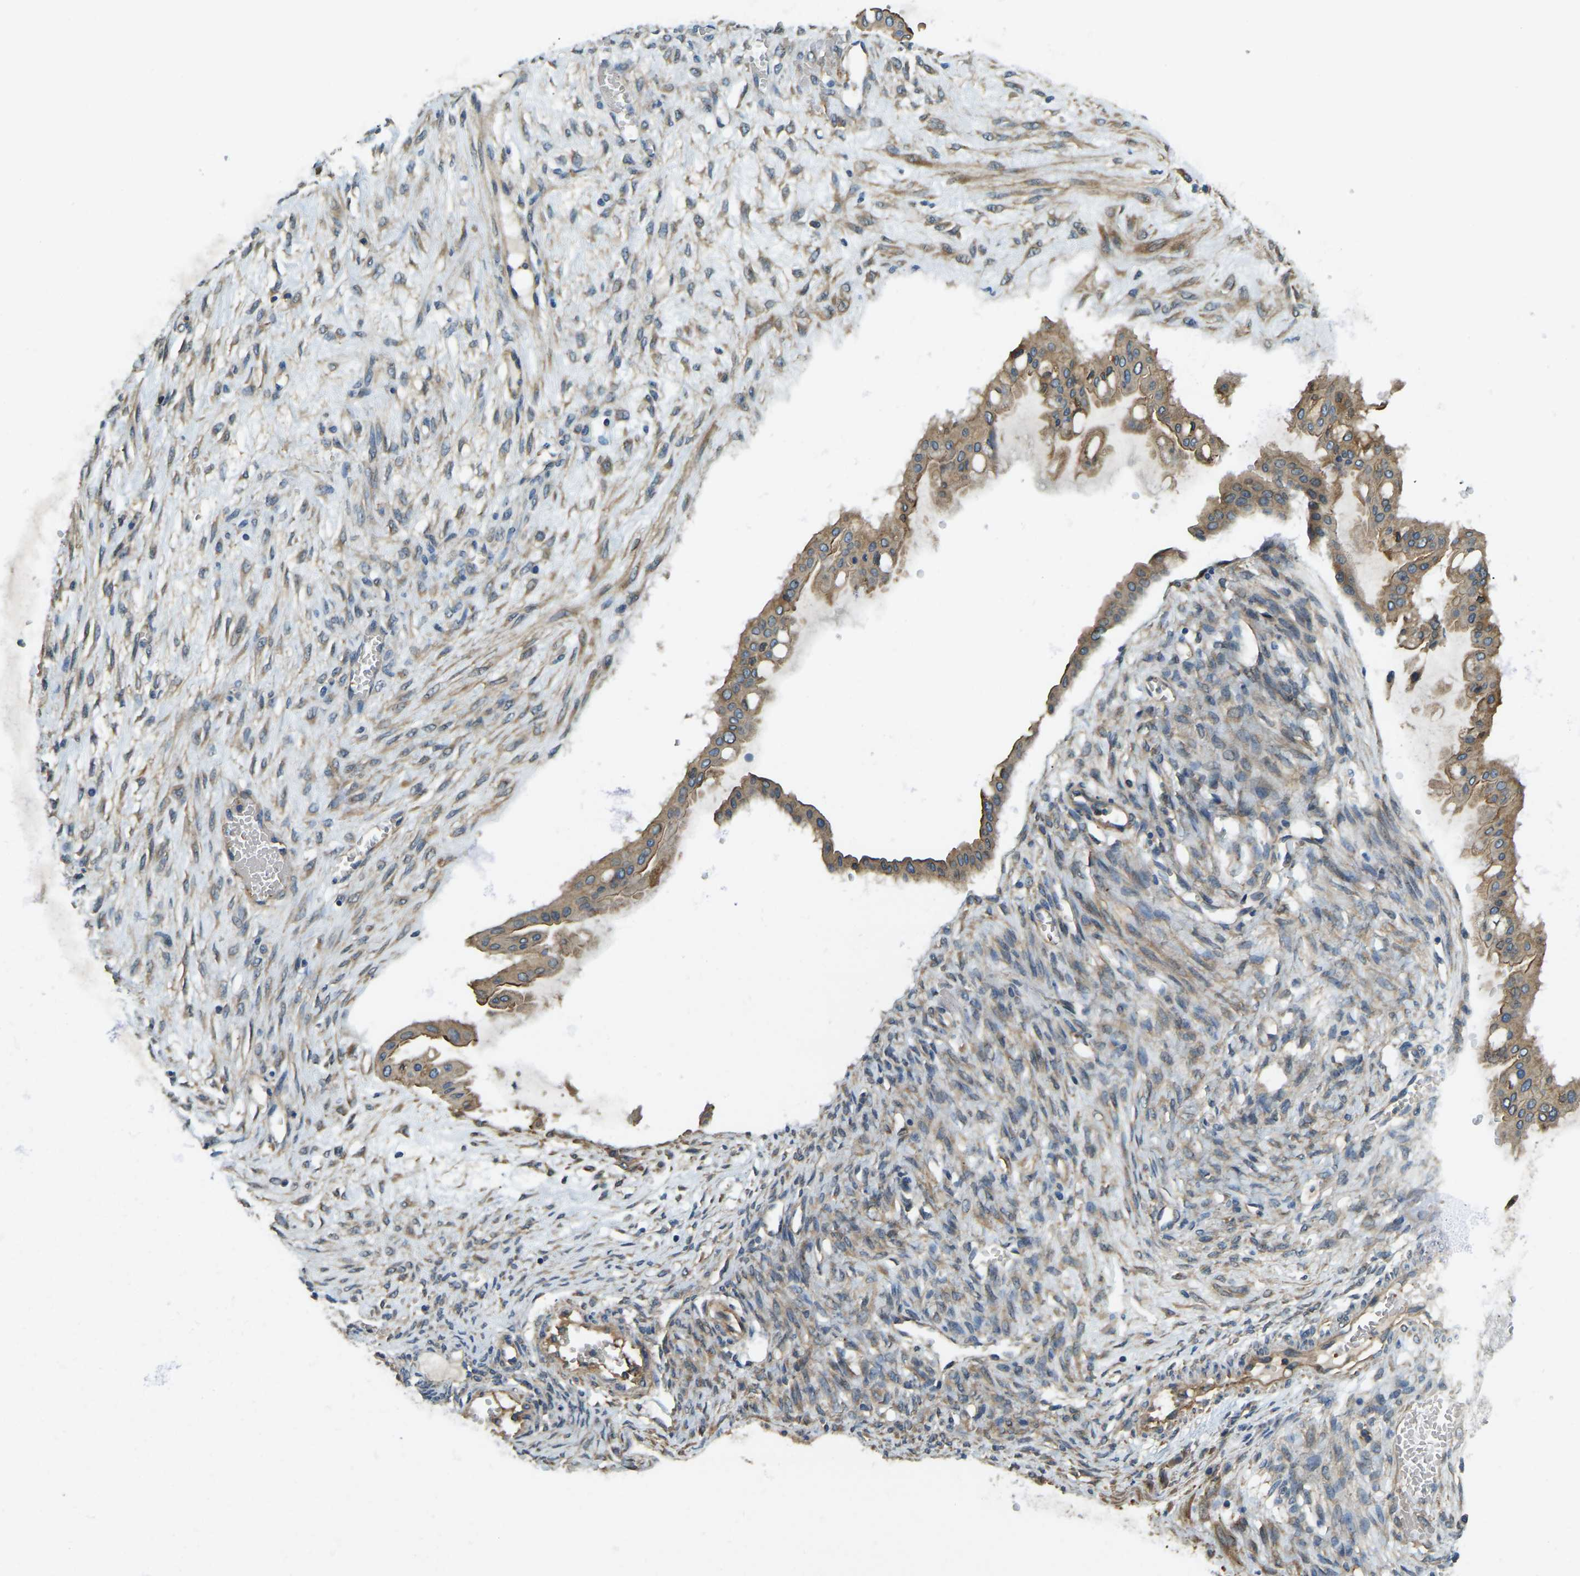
{"staining": {"intensity": "moderate", "quantity": ">75%", "location": "cytoplasmic/membranous"}, "tissue": "ovarian cancer", "cell_type": "Tumor cells", "image_type": "cancer", "snomed": [{"axis": "morphology", "description": "Cystadenocarcinoma, mucinous, NOS"}, {"axis": "topography", "description": "Ovary"}], "caption": "High-magnification brightfield microscopy of ovarian cancer (mucinous cystadenocarcinoma) stained with DAB (3,3'-diaminobenzidine) (brown) and counterstained with hematoxylin (blue). tumor cells exhibit moderate cytoplasmic/membranous expression is appreciated in approximately>75% of cells. (IHC, brightfield microscopy, high magnification).", "gene": "ERGIC1", "patient": {"sex": "female", "age": 73}}